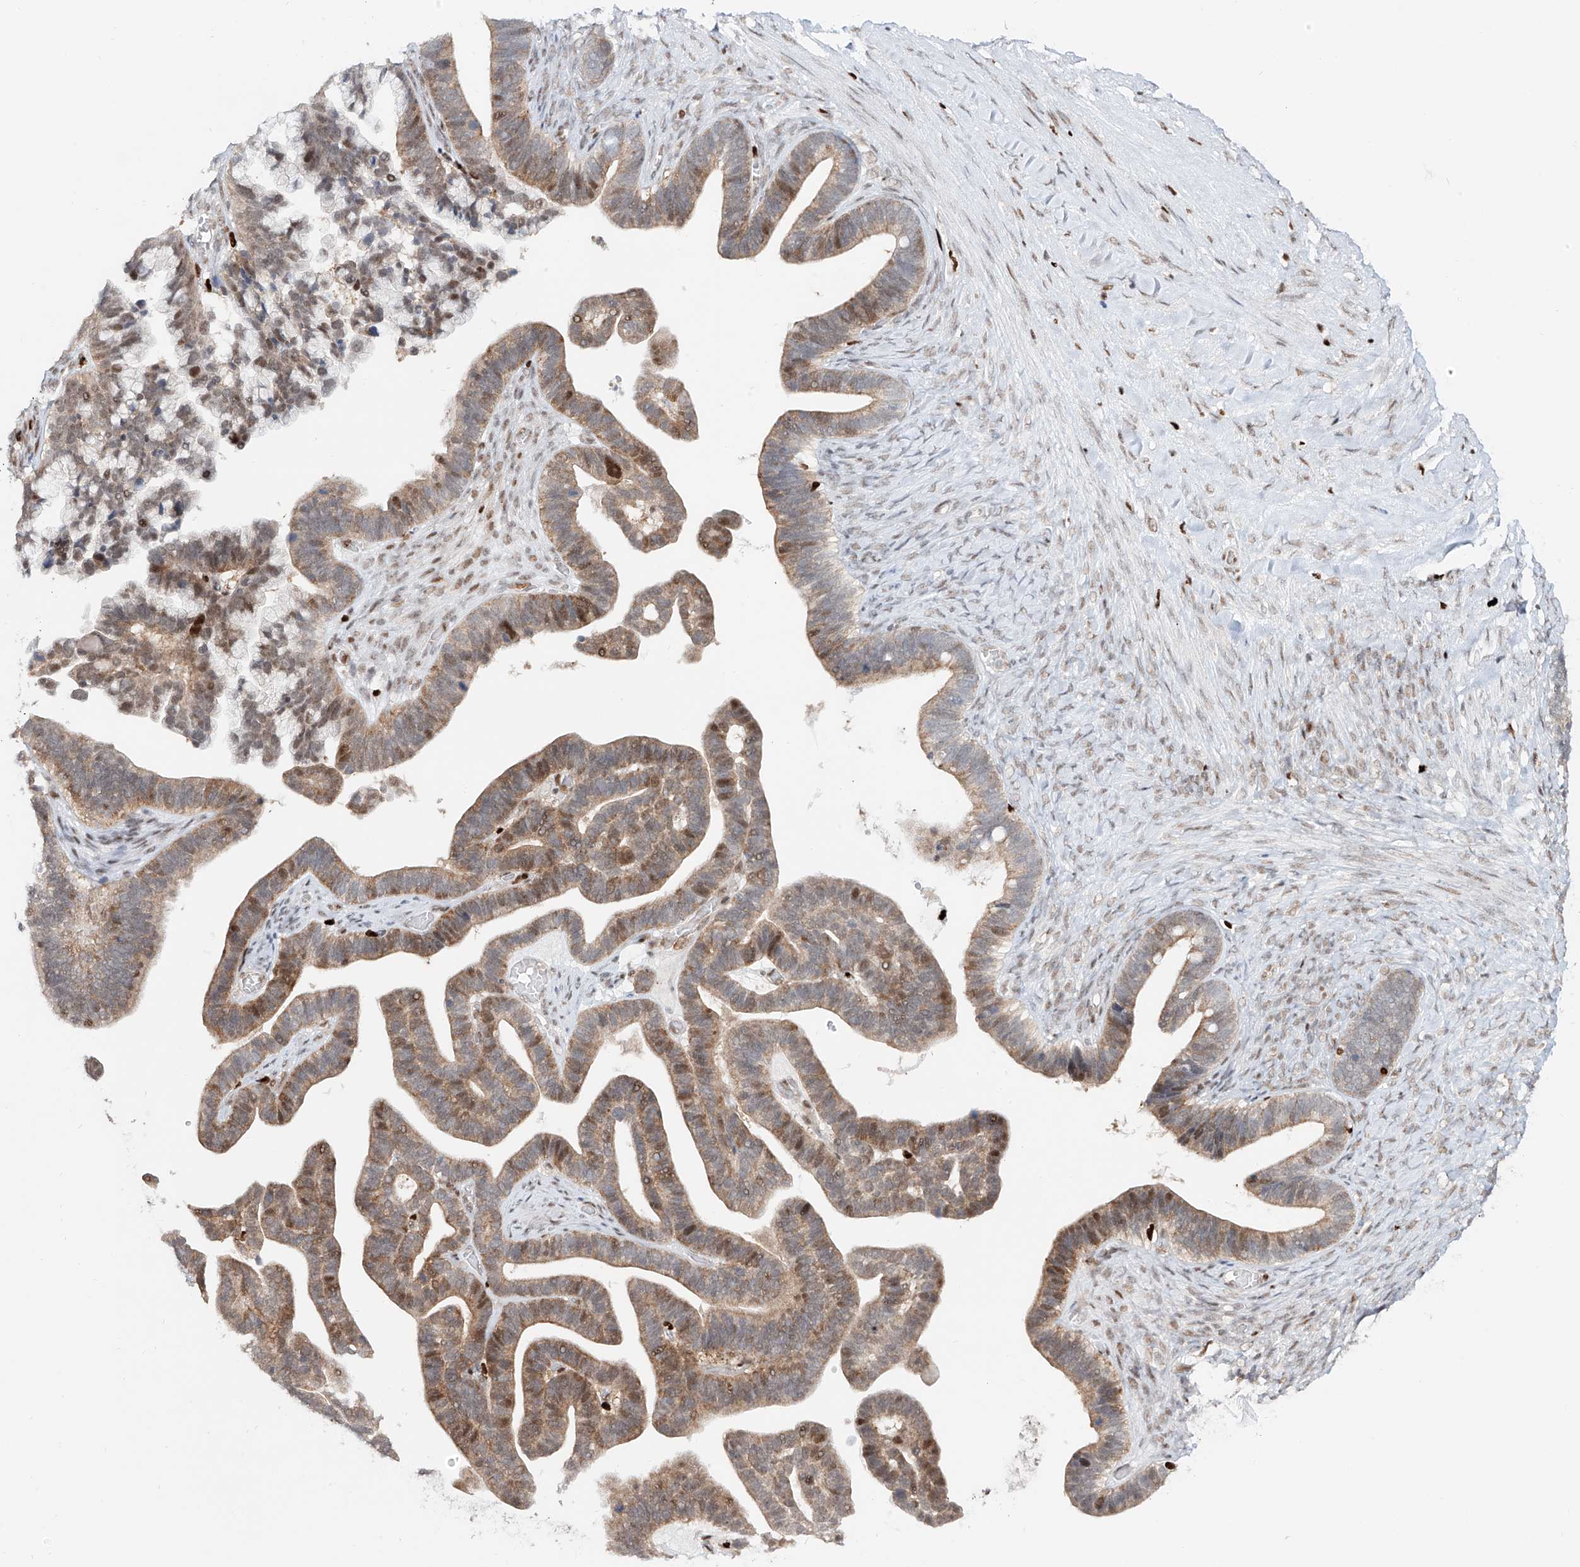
{"staining": {"intensity": "moderate", "quantity": ">75%", "location": "cytoplasmic/membranous,nuclear"}, "tissue": "ovarian cancer", "cell_type": "Tumor cells", "image_type": "cancer", "snomed": [{"axis": "morphology", "description": "Cystadenocarcinoma, serous, NOS"}, {"axis": "topography", "description": "Ovary"}], "caption": "Immunohistochemical staining of ovarian cancer (serous cystadenocarcinoma) displays medium levels of moderate cytoplasmic/membranous and nuclear expression in approximately >75% of tumor cells. The staining was performed using DAB (3,3'-diaminobenzidine) to visualize the protein expression in brown, while the nuclei were stained in blue with hematoxylin (Magnification: 20x).", "gene": "DZIP1L", "patient": {"sex": "female", "age": 56}}